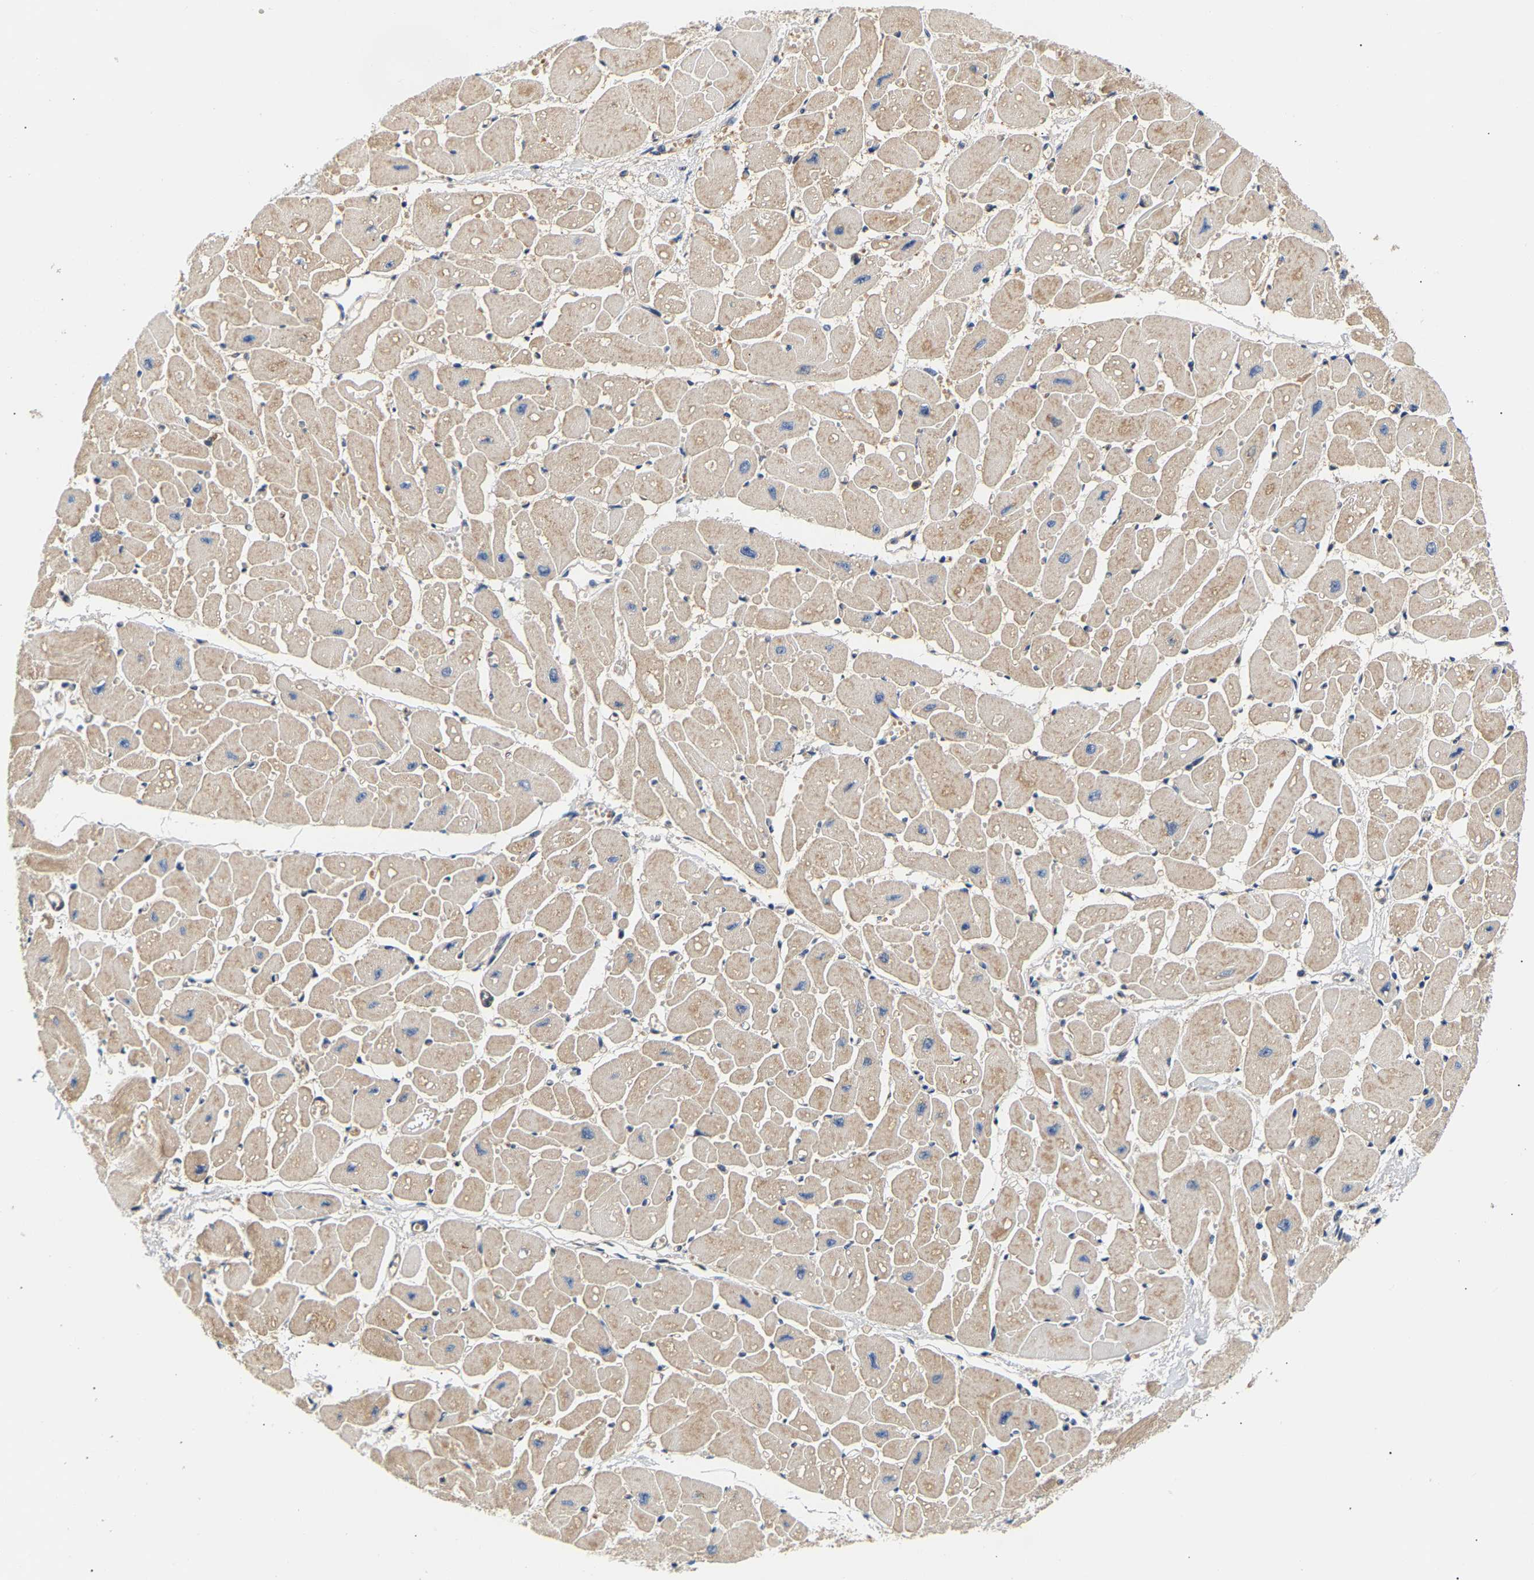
{"staining": {"intensity": "weak", "quantity": ">75%", "location": "cytoplasmic/membranous"}, "tissue": "heart muscle", "cell_type": "Cardiomyocytes", "image_type": "normal", "snomed": [{"axis": "morphology", "description": "Normal tissue, NOS"}, {"axis": "topography", "description": "Heart"}], "caption": "Protein expression analysis of benign human heart muscle reveals weak cytoplasmic/membranous staining in approximately >75% of cardiomyocytes. Nuclei are stained in blue.", "gene": "PPID", "patient": {"sex": "female", "age": 54}}